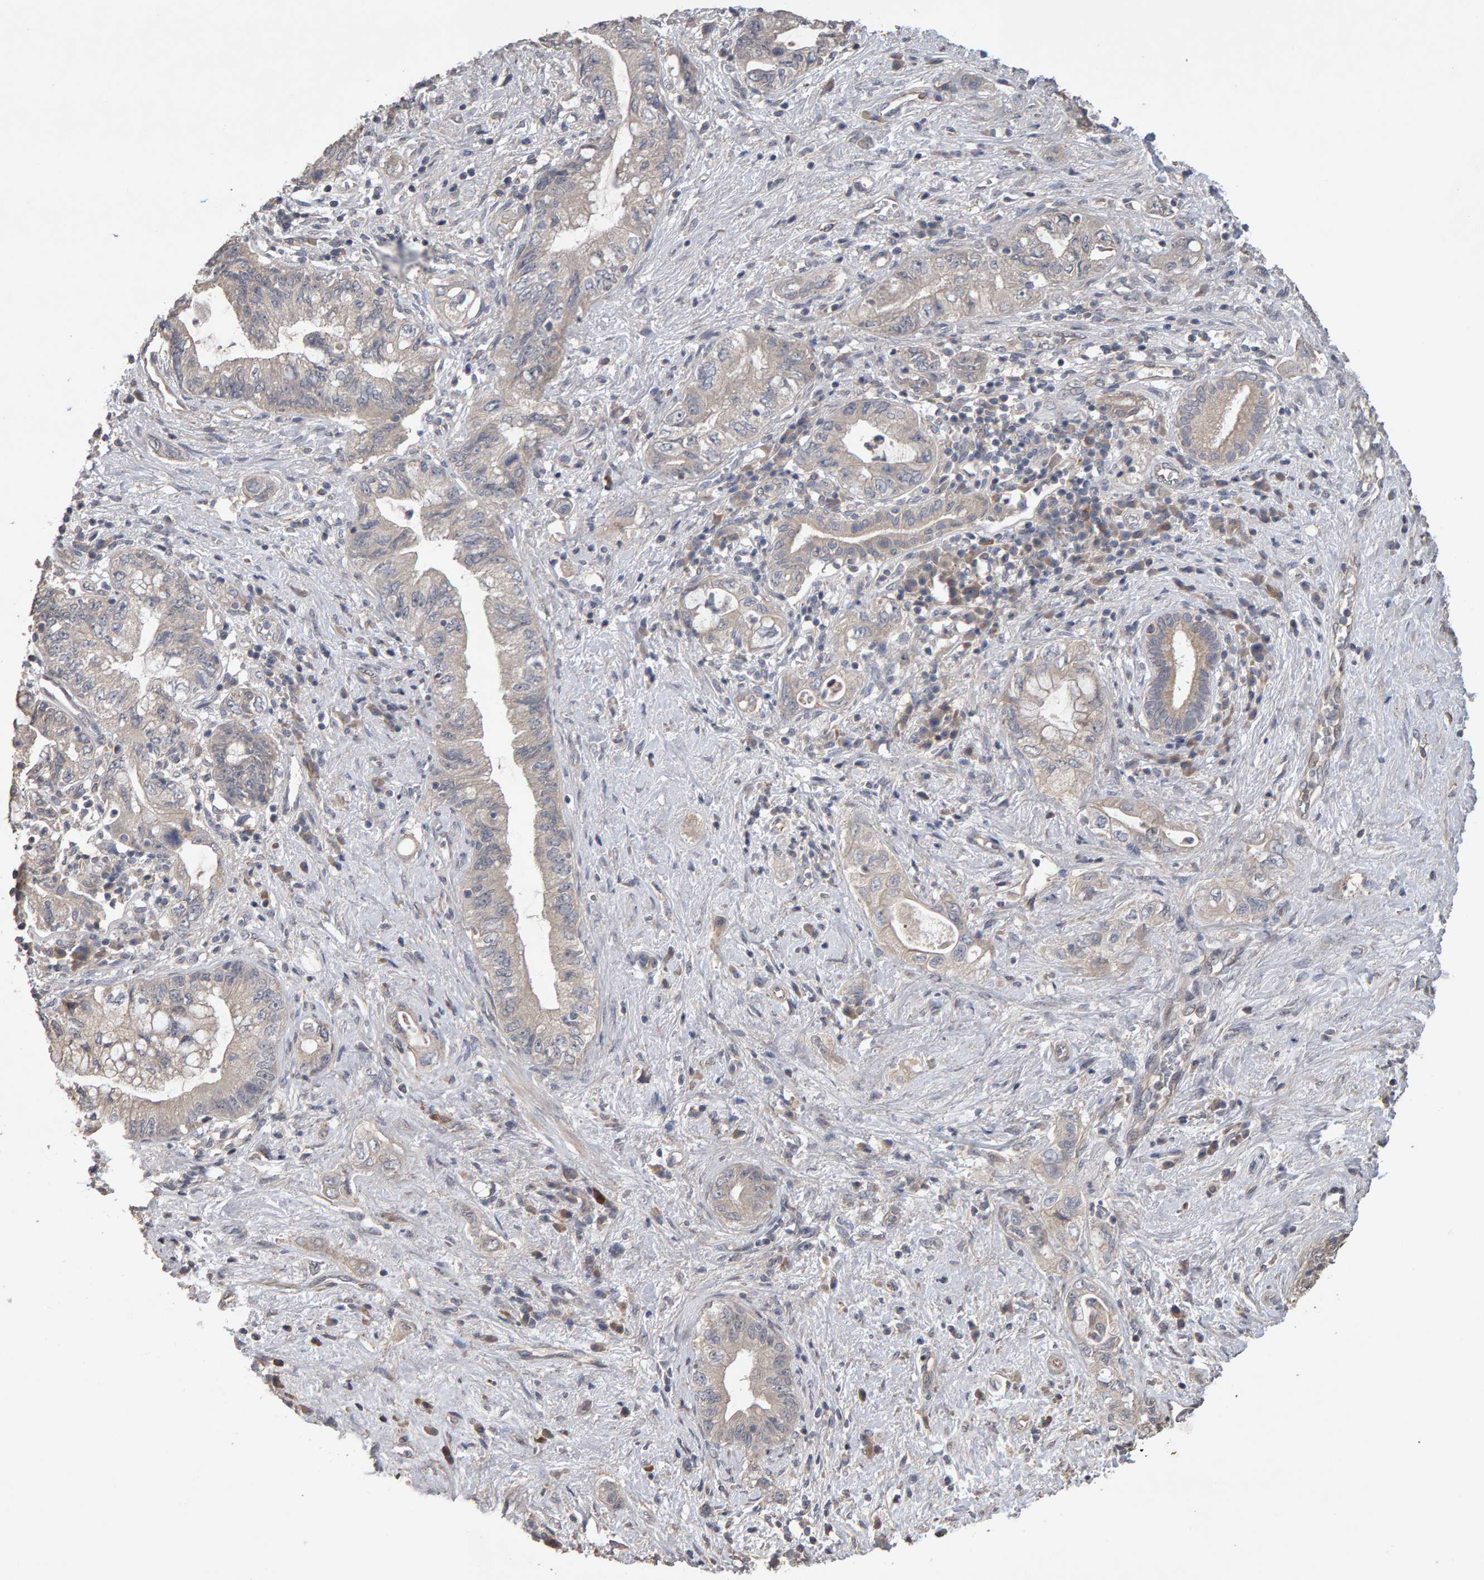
{"staining": {"intensity": "negative", "quantity": "none", "location": "none"}, "tissue": "pancreatic cancer", "cell_type": "Tumor cells", "image_type": "cancer", "snomed": [{"axis": "morphology", "description": "Adenocarcinoma, NOS"}, {"axis": "topography", "description": "Pancreas"}], "caption": "DAB (3,3'-diaminobenzidine) immunohistochemical staining of human pancreatic adenocarcinoma shows no significant positivity in tumor cells.", "gene": "COASY", "patient": {"sex": "female", "age": 73}}